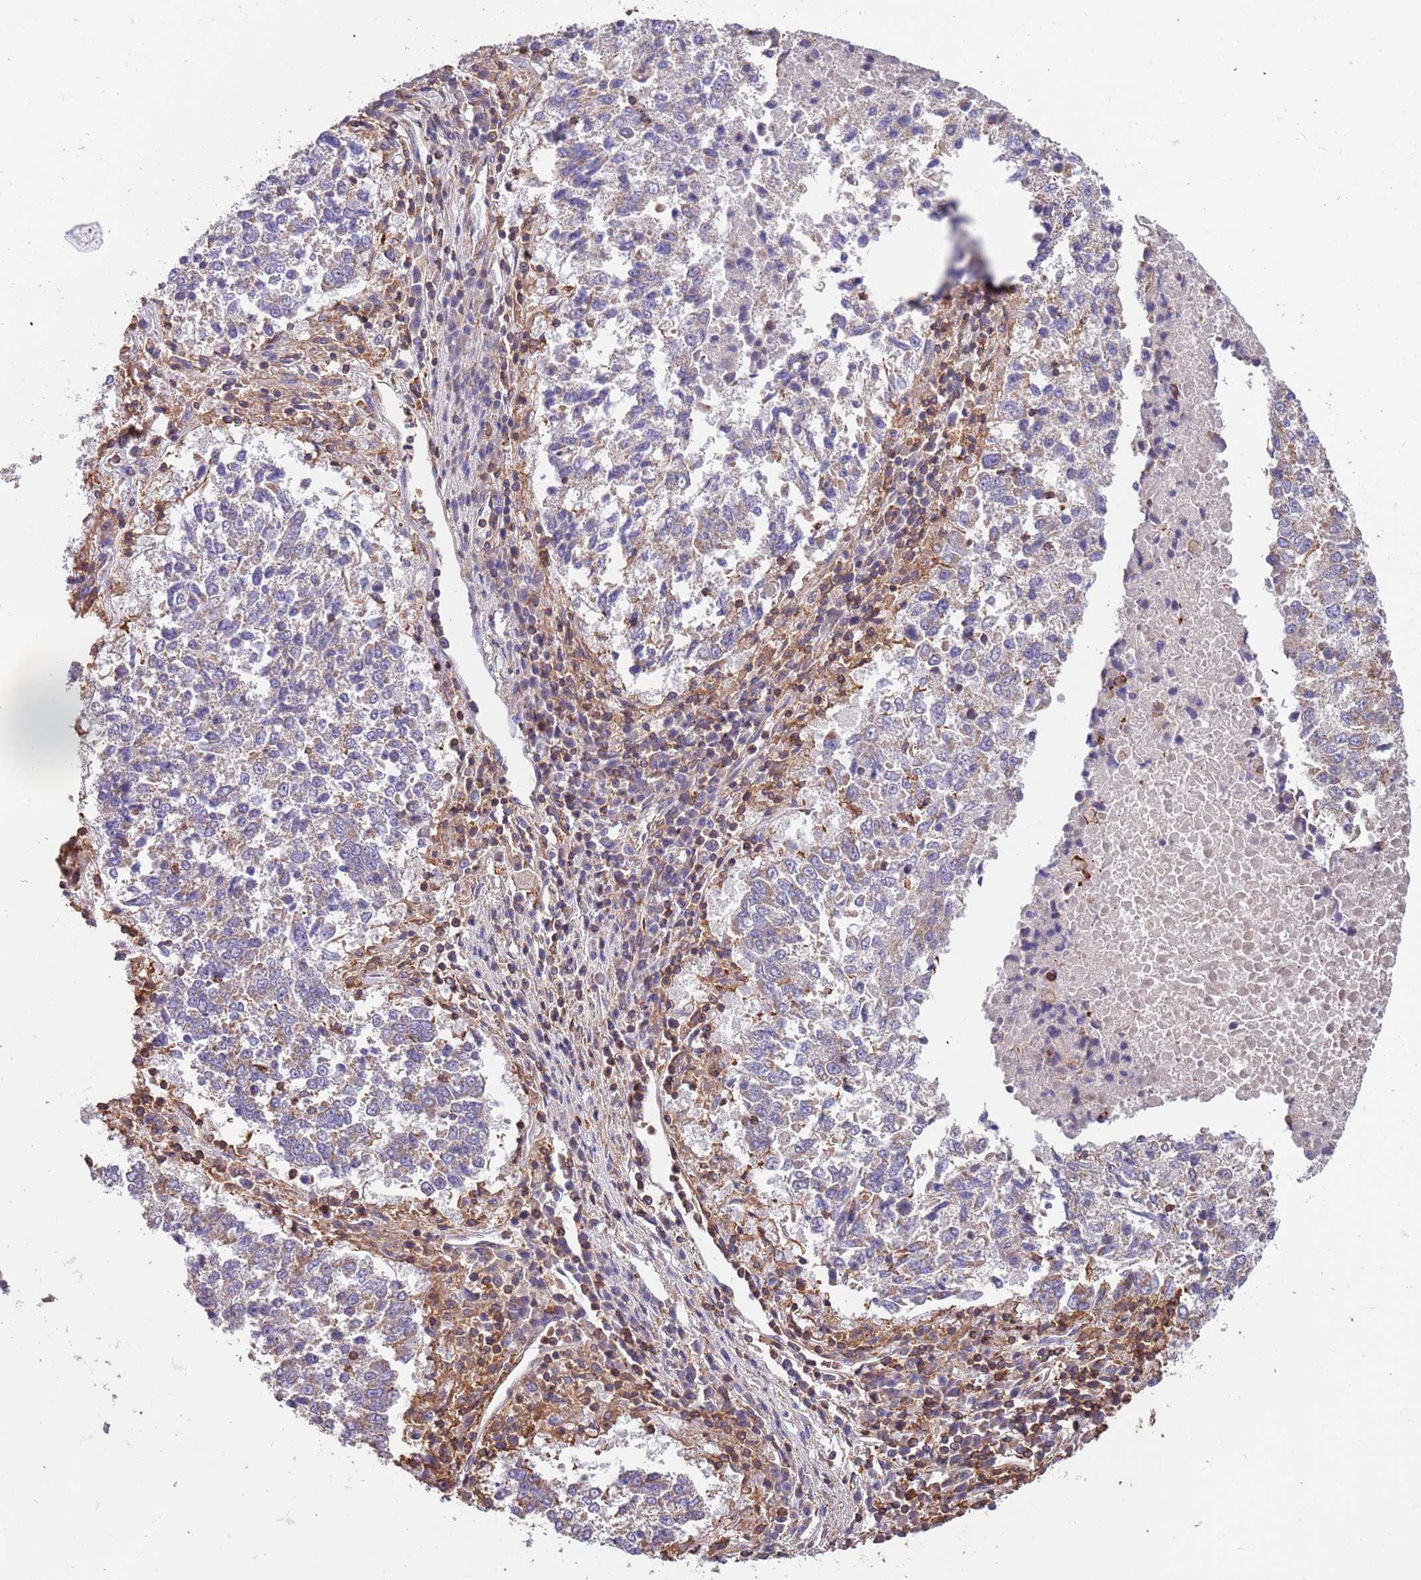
{"staining": {"intensity": "negative", "quantity": "none", "location": "none"}, "tissue": "lung cancer", "cell_type": "Tumor cells", "image_type": "cancer", "snomed": [{"axis": "morphology", "description": "Squamous cell carcinoma, NOS"}, {"axis": "topography", "description": "Lung"}], "caption": "Squamous cell carcinoma (lung) was stained to show a protein in brown. There is no significant expression in tumor cells.", "gene": "SYT4", "patient": {"sex": "male", "age": 73}}